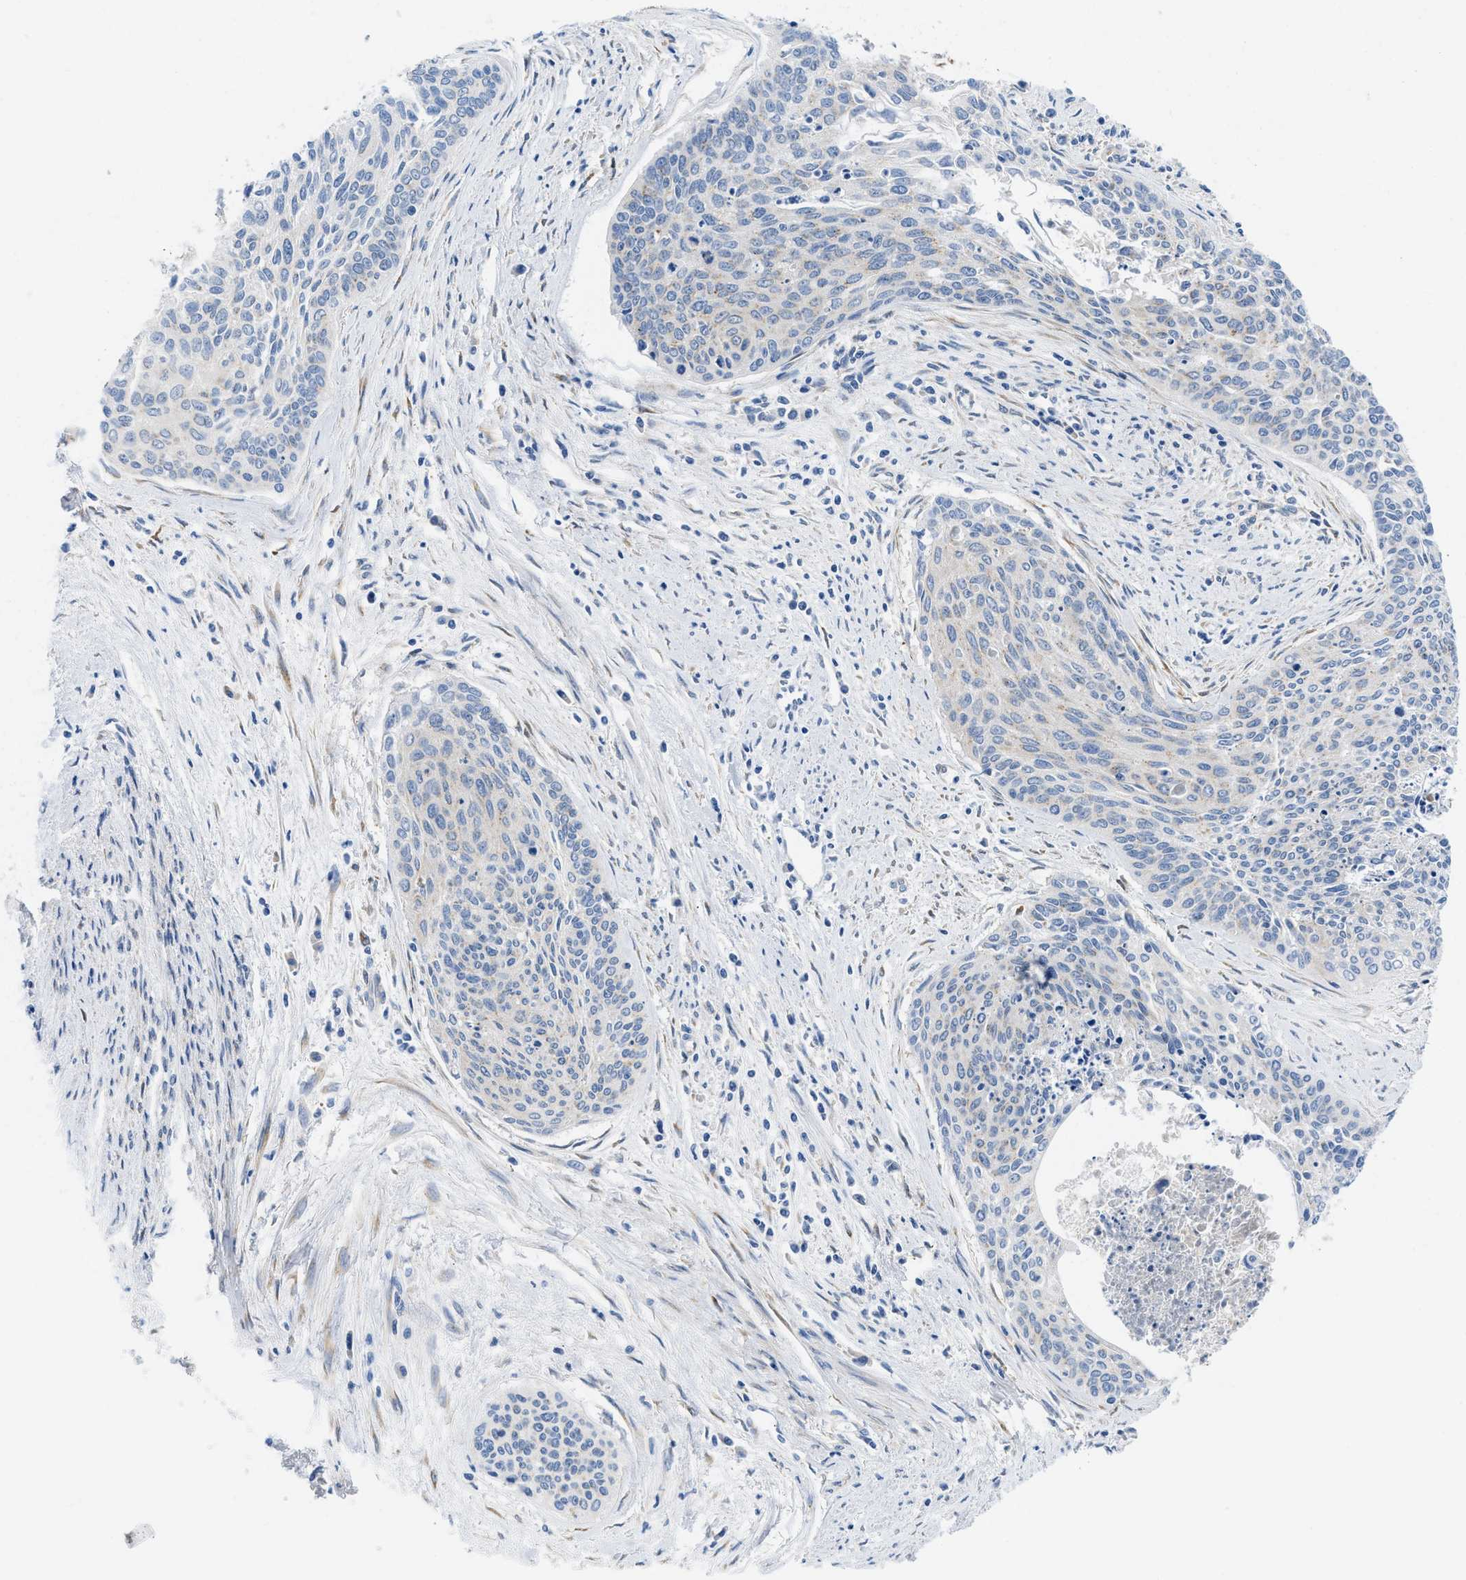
{"staining": {"intensity": "negative", "quantity": "none", "location": "none"}, "tissue": "cervical cancer", "cell_type": "Tumor cells", "image_type": "cancer", "snomed": [{"axis": "morphology", "description": "Squamous cell carcinoma, NOS"}, {"axis": "topography", "description": "Cervix"}], "caption": "IHC of squamous cell carcinoma (cervical) shows no staining in tumor cells.", "gene": "BNC2", "patient": {"sex": "female", "age": 55}}